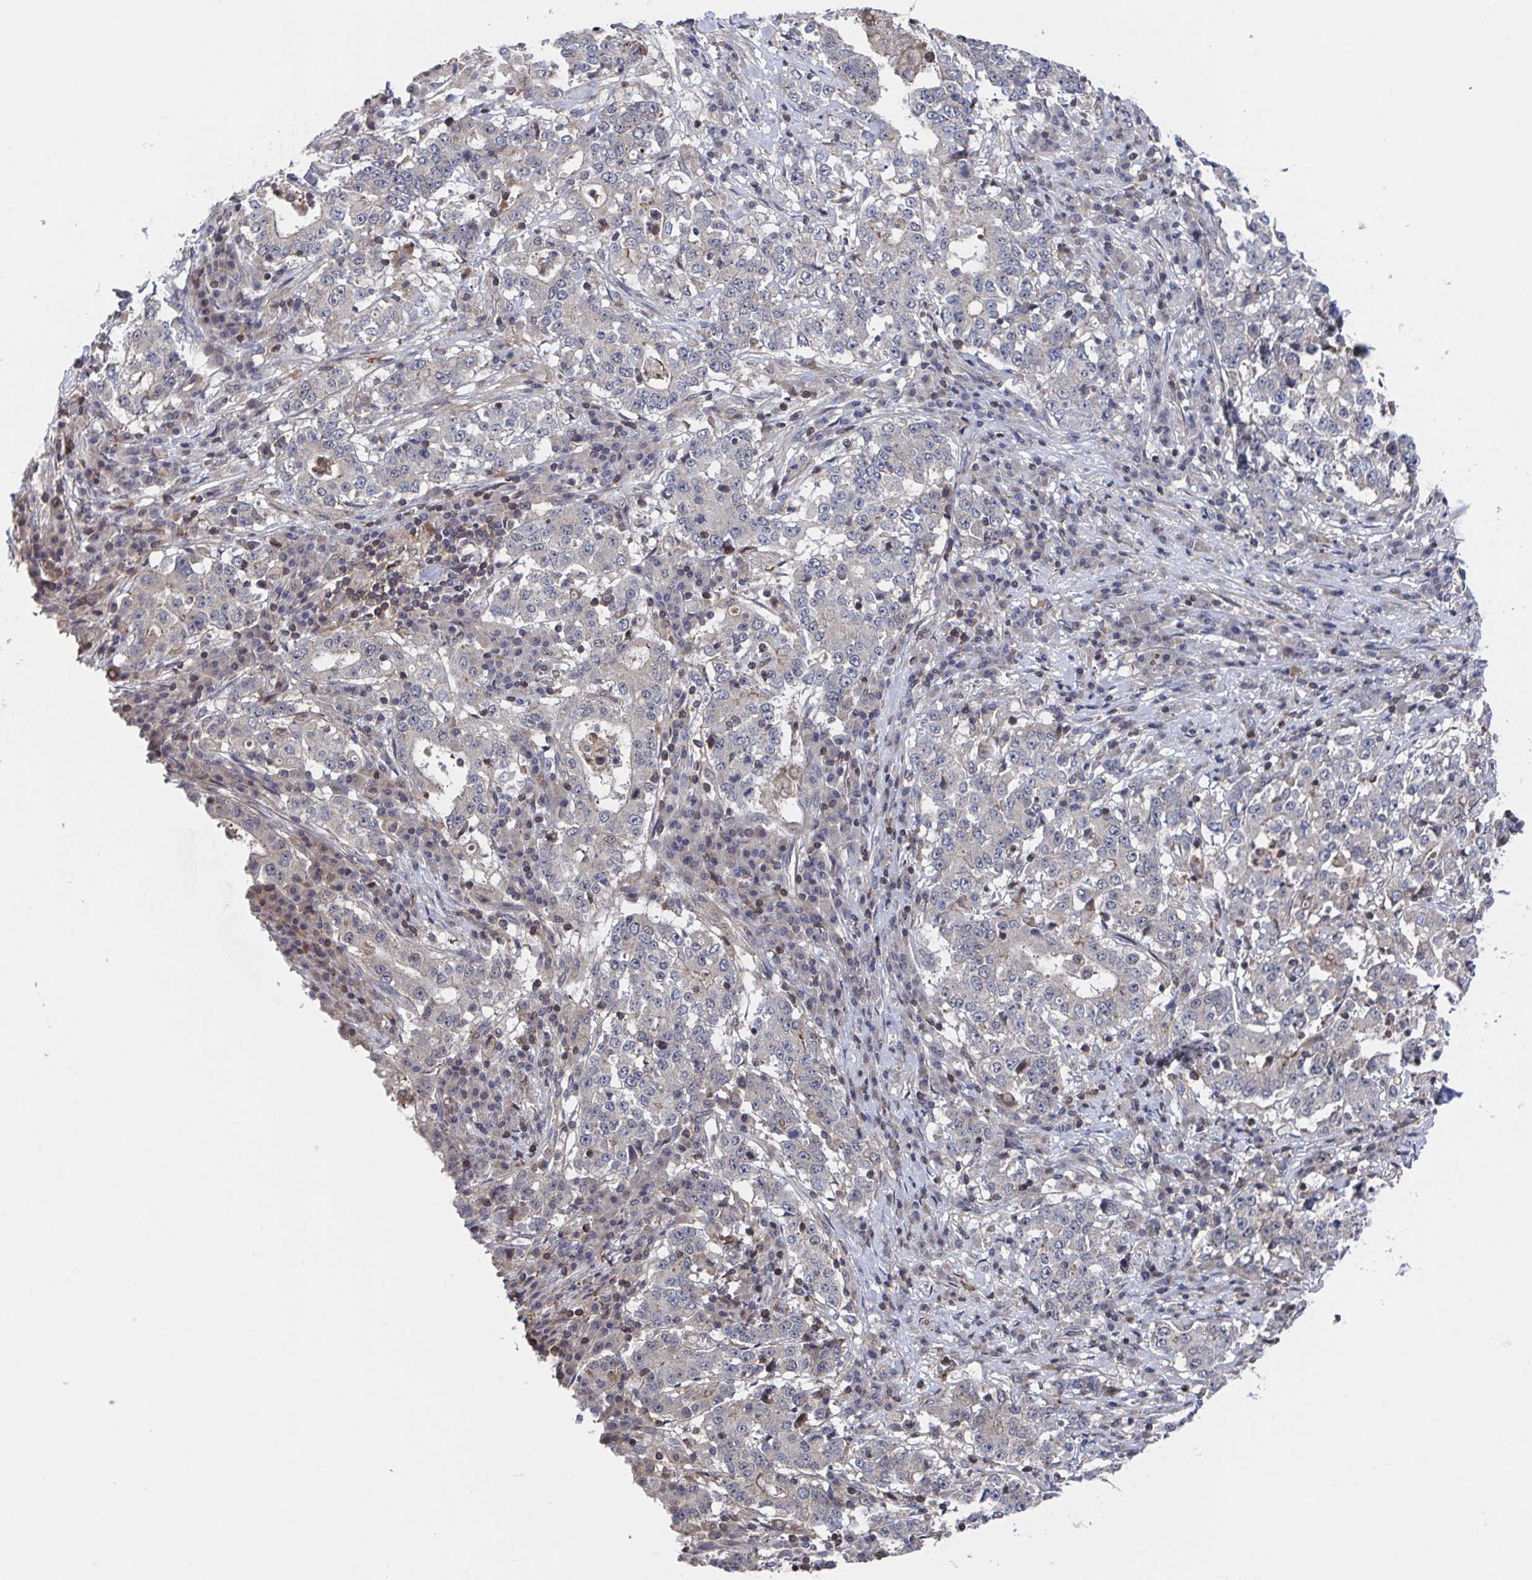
{"staining": {"intensity": "negative", "quantity": "none", "location": "none"}, "tissue": "stomach cancer", "cell_type": "Tumor cells", "image_type": "cancer", "snomed": [{"axis": "morphology", "description": "Adenocarcinoma, NOS"}, {"axis": "topography", "description": "Stomach"}], "caption": "DAB (3,3'-diaminobenzidine) immunohistochemical staining of adenocarcinoma (stomach) displays no significant staining in tumor cells.", "gene": "DHRS12", "patient": {"sex": "male", "age": 59}}